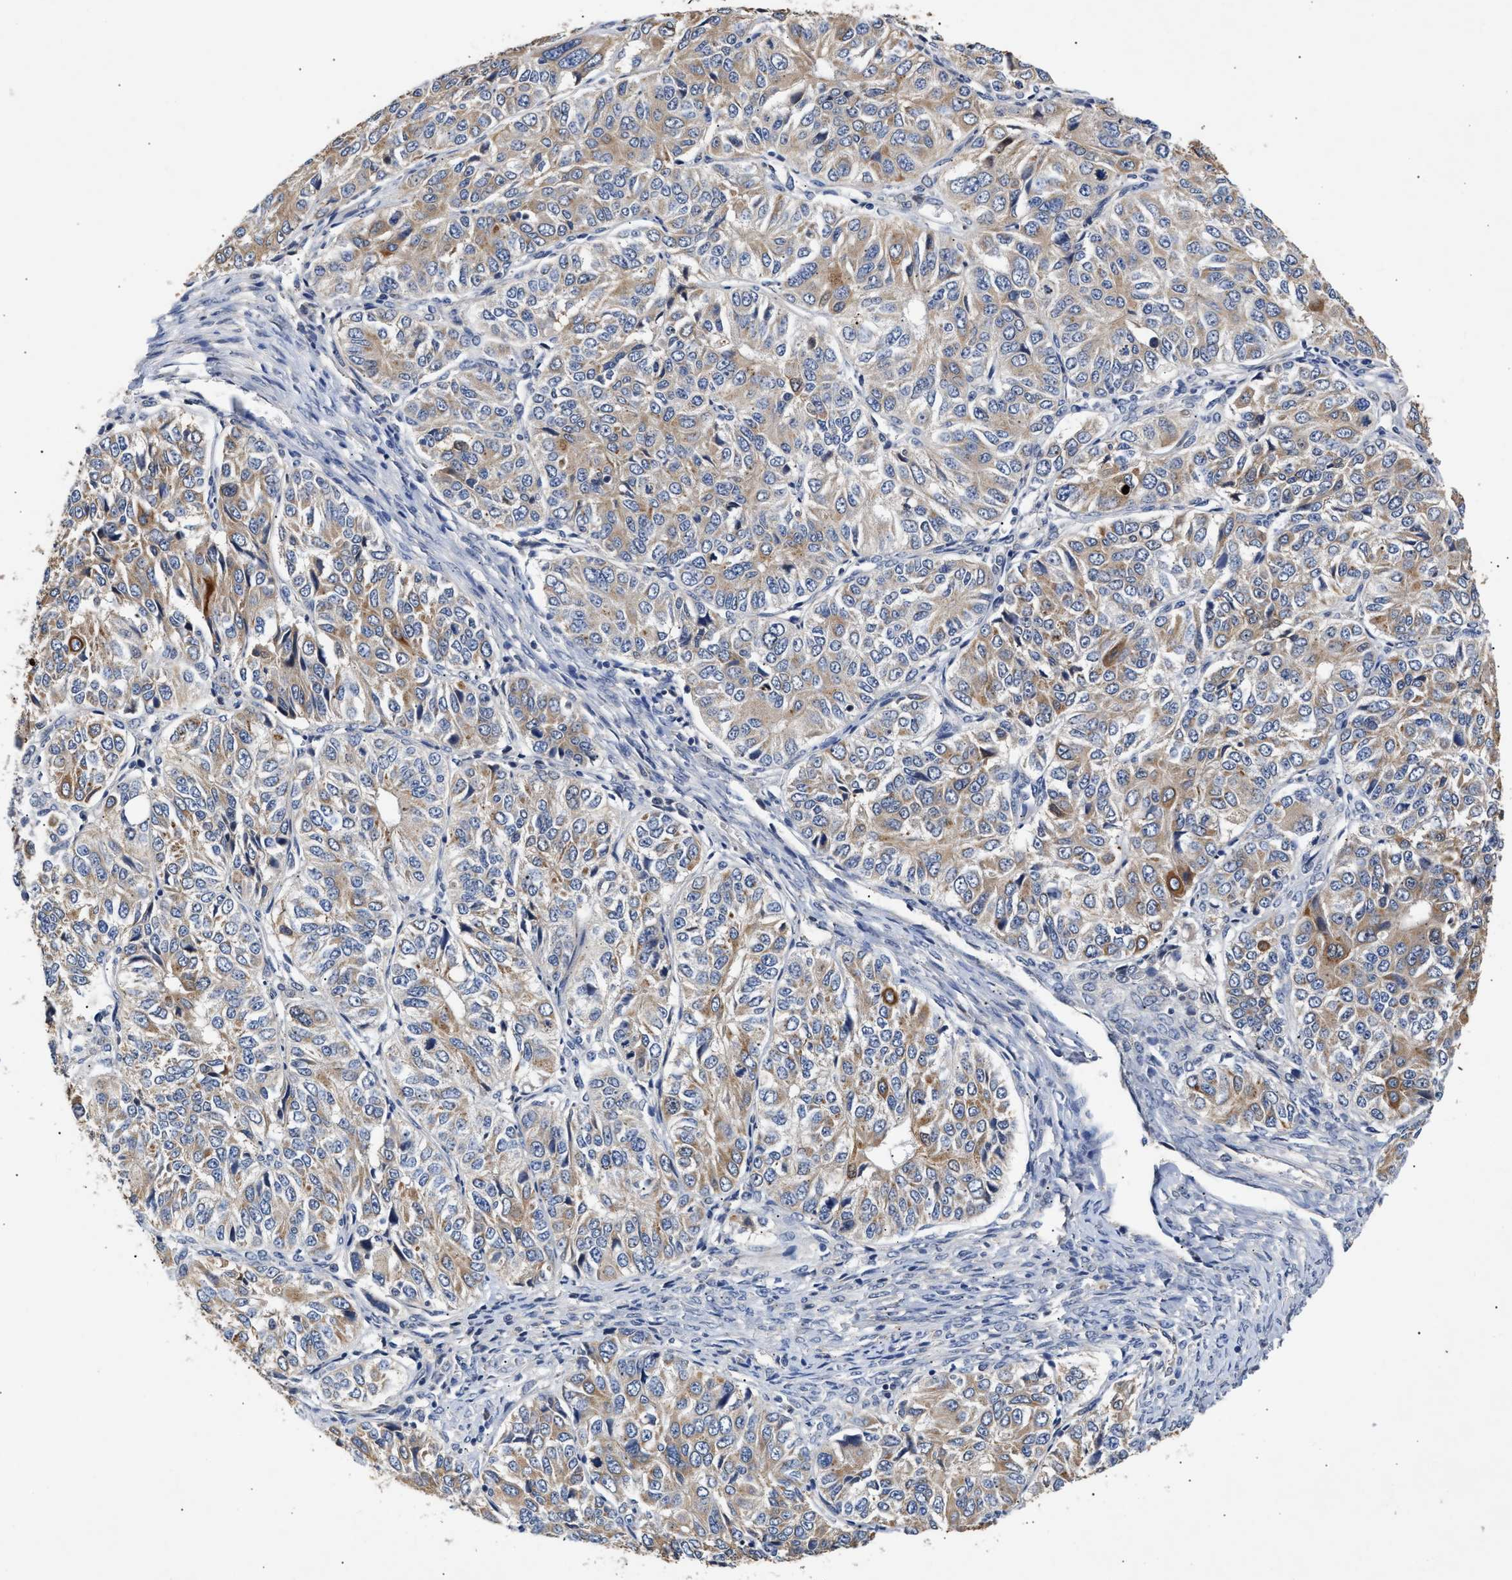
{"staining": {"intensity": "moderate", "quantity": ">75%", "location": "cytoplasmic/membranous"}, "tissue": "ovarian cancer", "cell_type": "Tumor cells", "image_type": "cancer", "snomed": [{"axis": "morphology", "description": "Carcinoma, endometroid"}, {"axis": "topography", "description": "Ovary"}], "caption": "An immunohistochemistry image of tumor tissue is shown. Protein staining in brown highlights moderate cytoplasmic/membranous positivity in endometroid carcinoma (ovarian) within tumor cells.", "gene": "CCDC146", "patient": {"sex": "female", "age": 51}}